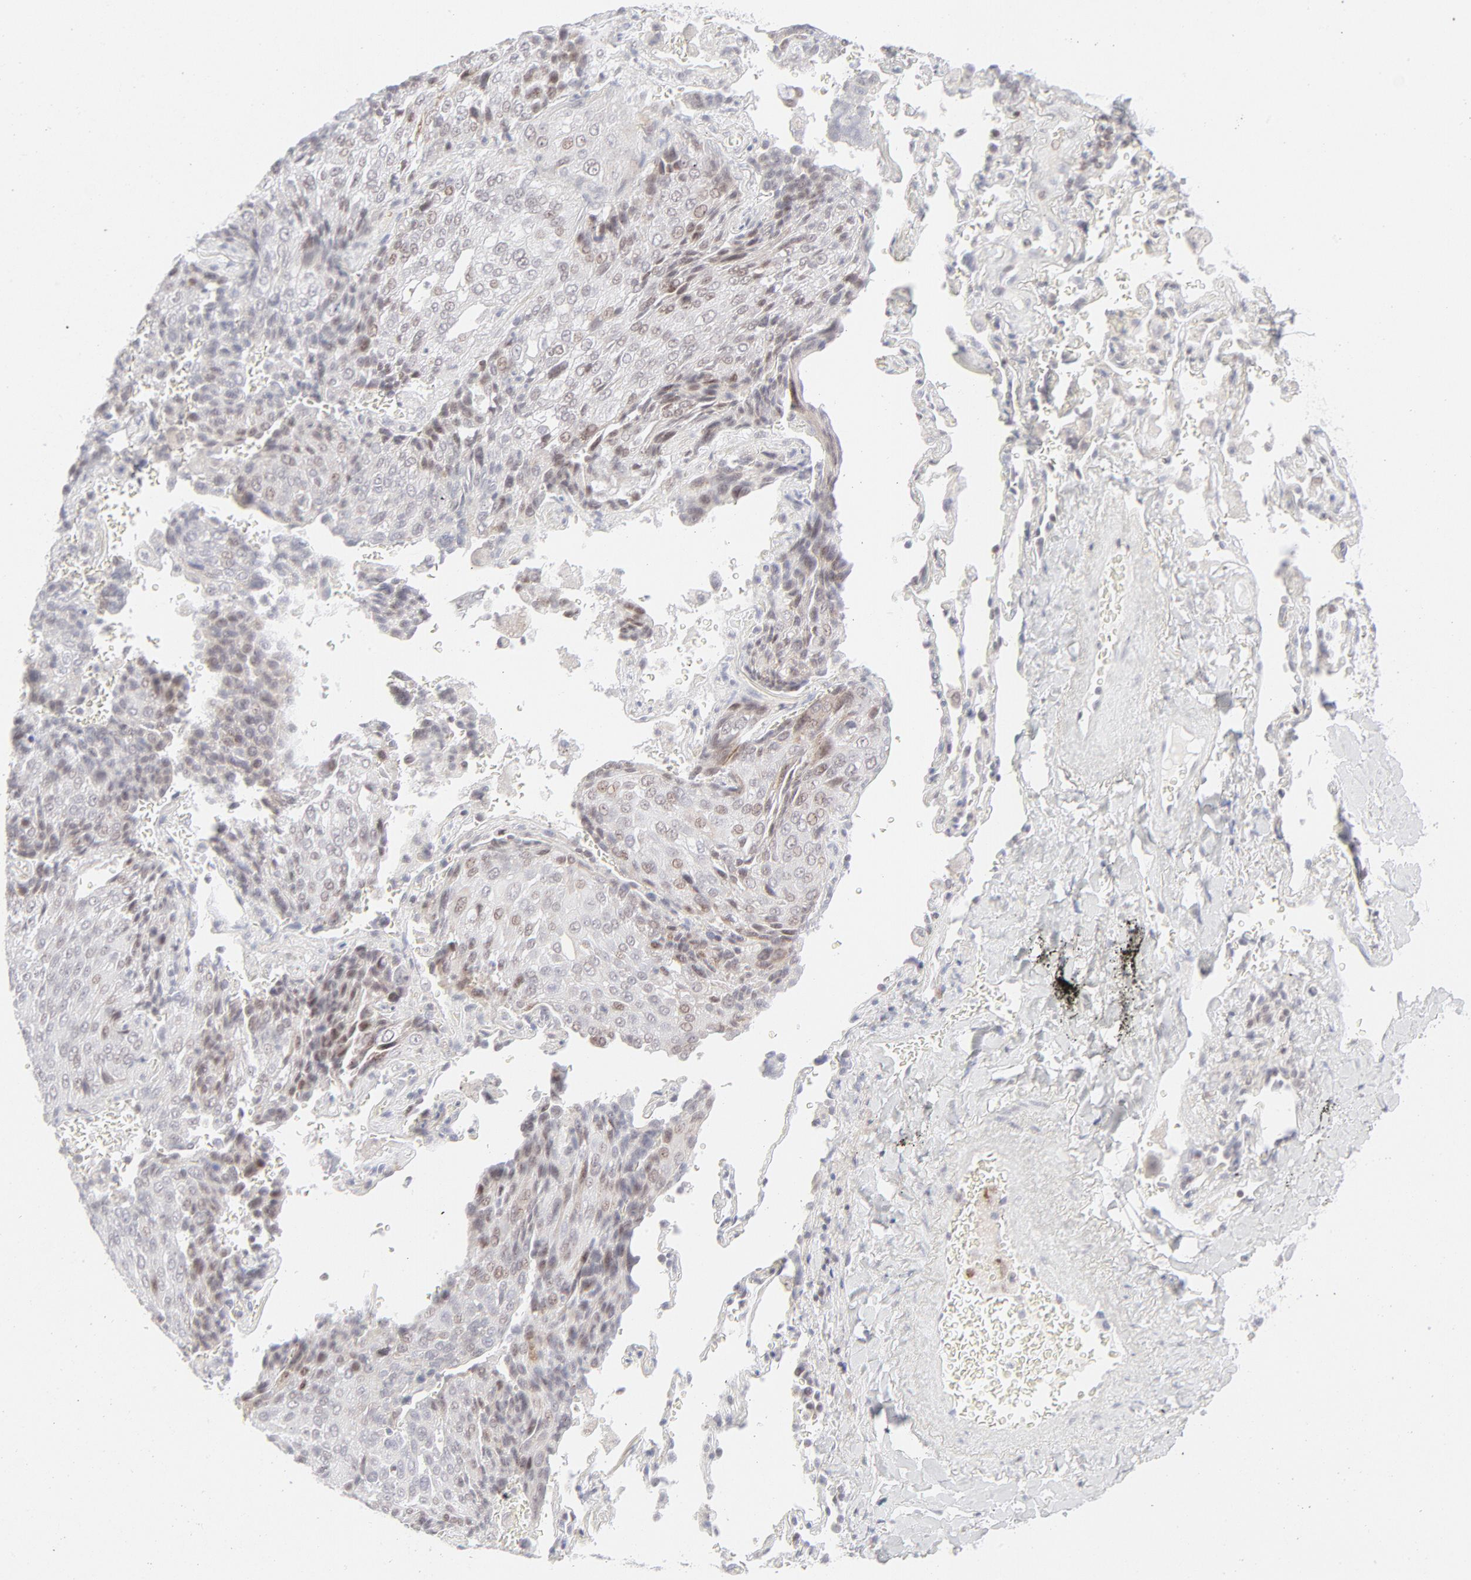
{"staining": {"intensity": "moderate", "quantity": "25%-75%", "location": "nuclear"}, "tissue": "lung cancer", "cell_type": "Tumor cells", "image_type": "cancer", "snomed": [{"axis": "morphology", "description": "Squamous cell carcinoma, NOS"}, {"axis": "topography", "description": "Lung"}], "caption": "Immunohistochemistry (IHC) of squamous cell carcinoma (lung) shows medium levels of moderate nuclear staining in approximately 25%-75% of tumor cells. Using DAB (brown) and hematoxylin (blue) stains, captured at high magnification using brightfield microscopy.", "gene": "PRKCB", "patient": {"sex": "male", "age": 54}}